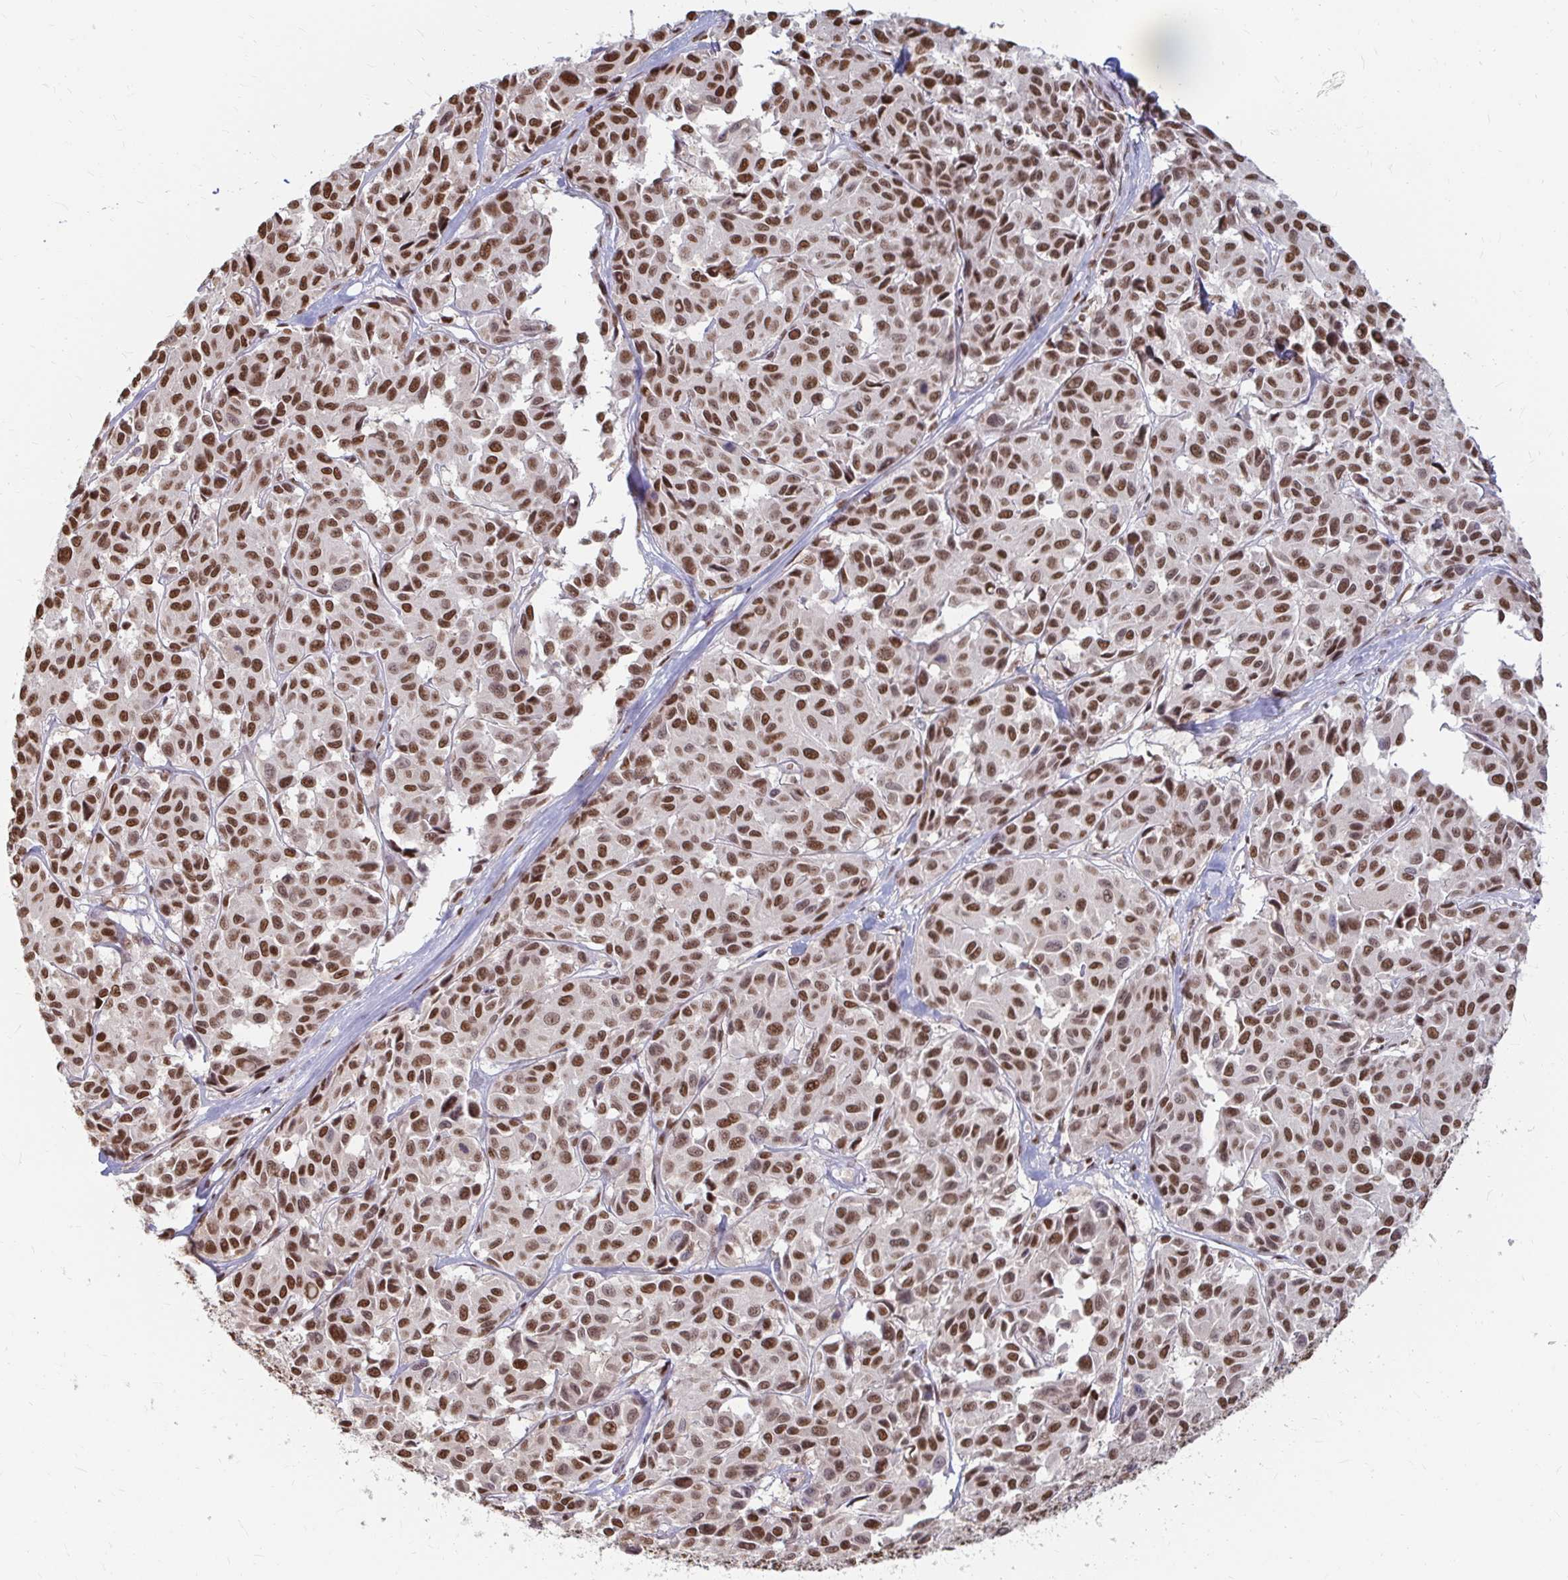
{"staining": {"intensity": "strong", "quantity": ">75%", "location": "nuclear"}, "tissue": "melanoma", "cell_type": "Tumor cells", "image_type": "cancer", "snomed": [{"axis": "morphology", "description": "Malignant melanoma, NOS"}, {"axis": "topography", "description": "Skin"}], "caption": "A histopathology image of melanoma stained for a protein reveals strong nuclear brown staining in tumor cells.", "gene": "HNRNPU", "patient": {"sex": "female", "age": 66}}